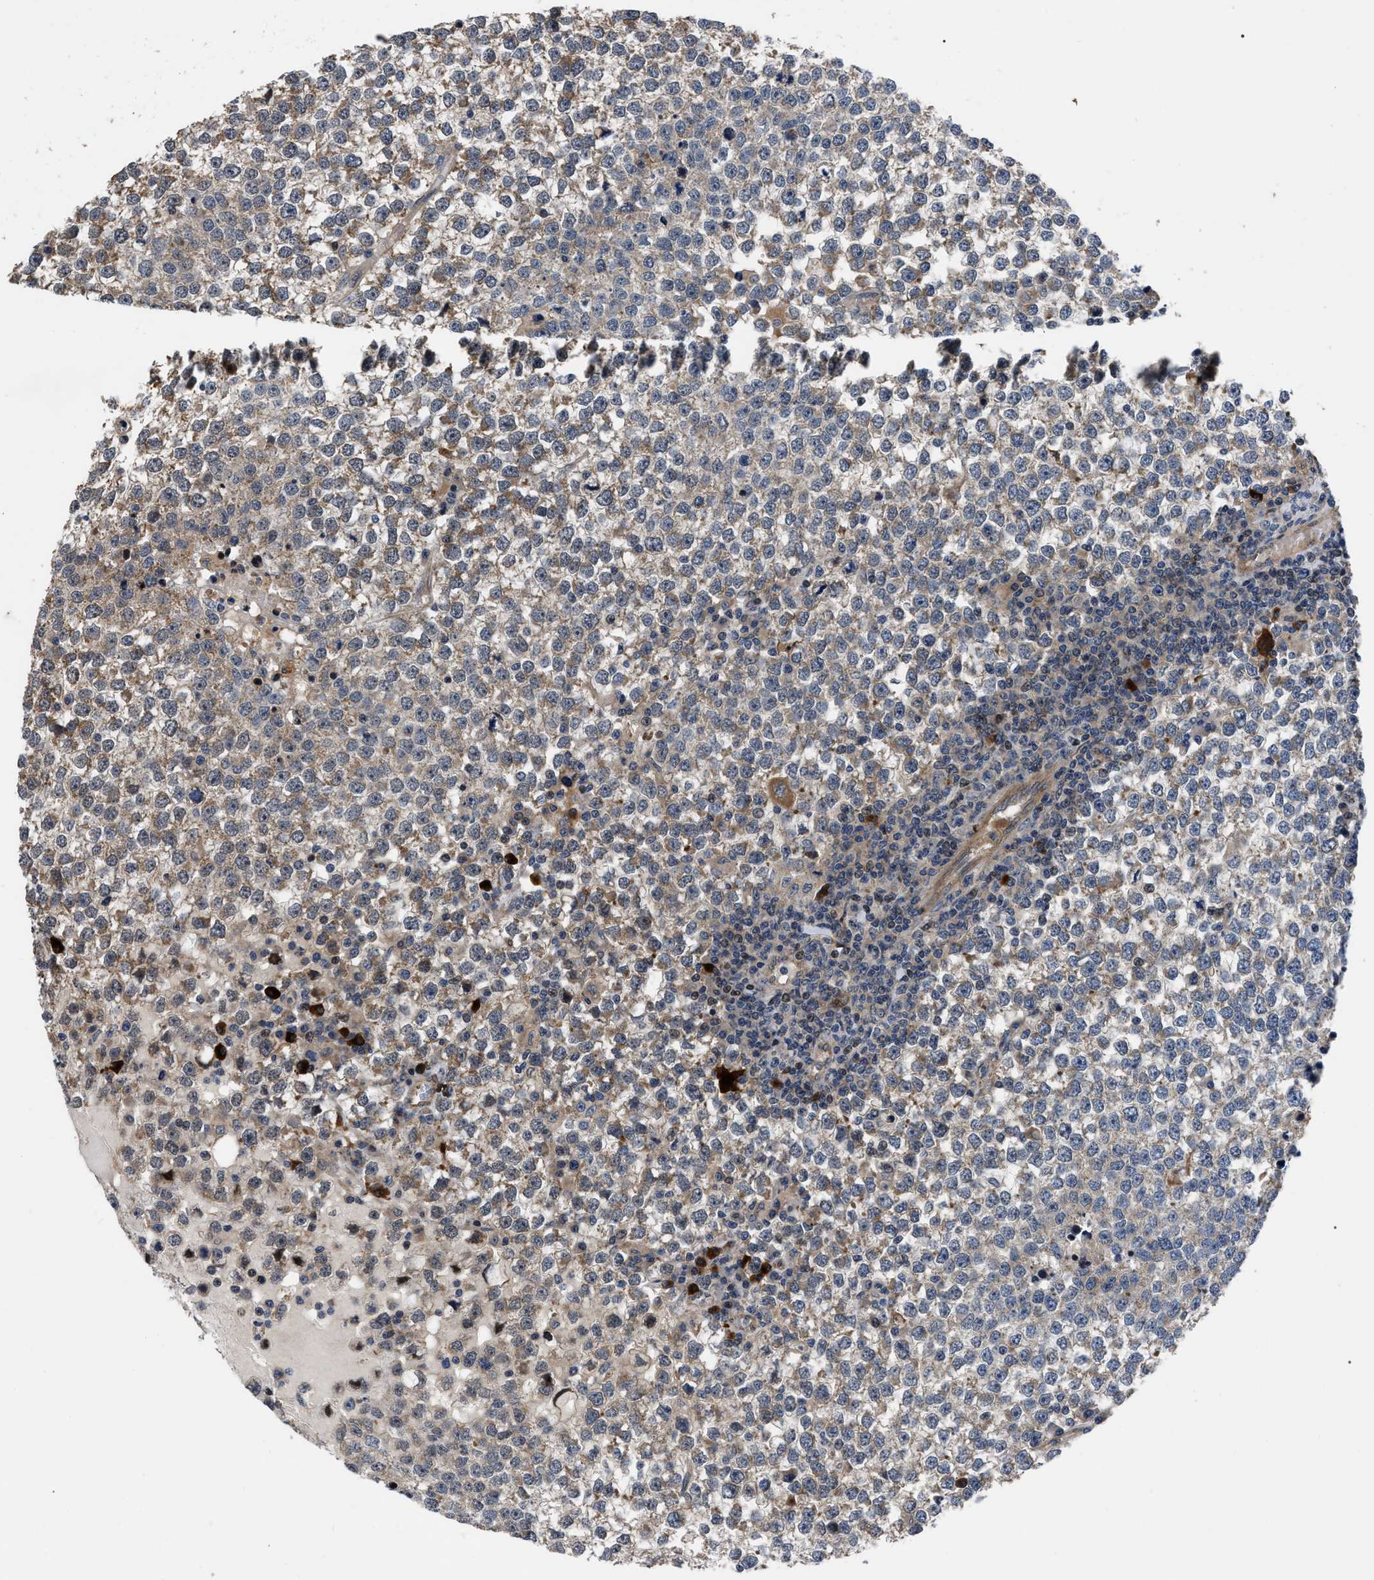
{"staining": {"intensity": "moderate", "quantity": ">75%", "location": "cytoplasmic/membranous"}, "tissue": "testis cancer", "cell_type": "Tumor cells", "image_type": "cancer", "snomed": [{"axis": "morphology", "description": "Seminoma, NOS"}, {"axis": "topography", "description": "Testis"}], "caption": "The micrograph shows immunohistochemical staining of testis cancer. There is moderate cytoplasmic/membranous positivity is identified in approximately >75% of tumor cells. The staining is performed using DAB (3,3'-diaminobenzidine) brown chromogen to label protein expression. The nuclei are counter-stained blue using hematoxylin.", "gene": "PPWD1", "patient": {"sex": "male", "age": 65}}